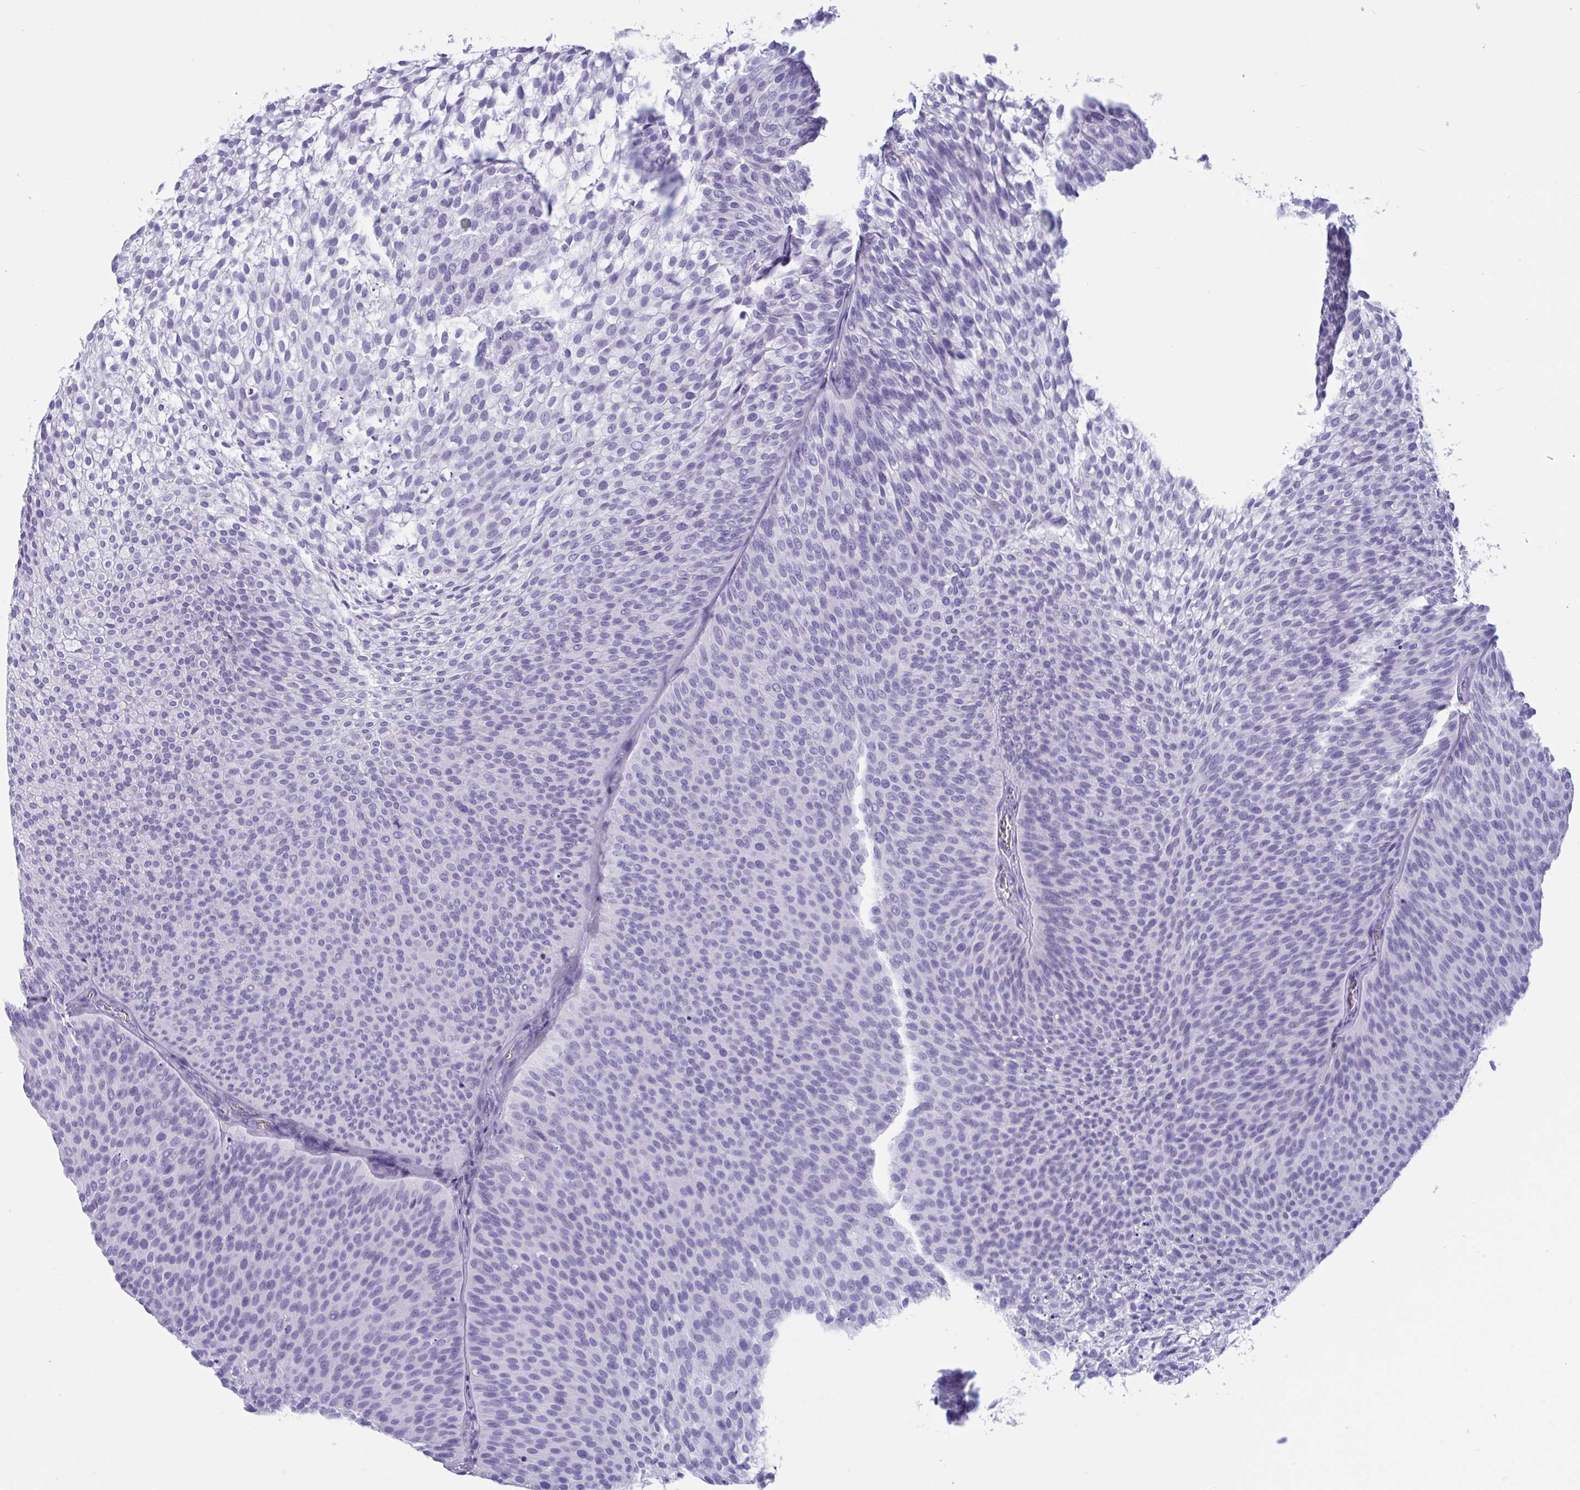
{"staining": {"intensity": "negative", "quantity": "none", "location": "none"}, "tissue": "urothelial cancer", "cell_type": "Tumor cells", "image_type": "cancer", "snomed": [{"axis": "morphology", "description": "Urothelial carcinoma, Low grade"}, {"axis": "topography", "description": "Urinary bladder"}], "caption": "A high-resolution histopathology image shows IHC staining of urothelial carcinoma (low-grade), which demonstrates no significant positivity in tumor cells. The staining is performed using DAB brown chromogen with nuclei counter-stained in using hematoxylin.", "gene": "OXLD1", "patient": {"sex": "male", "age": 91}}